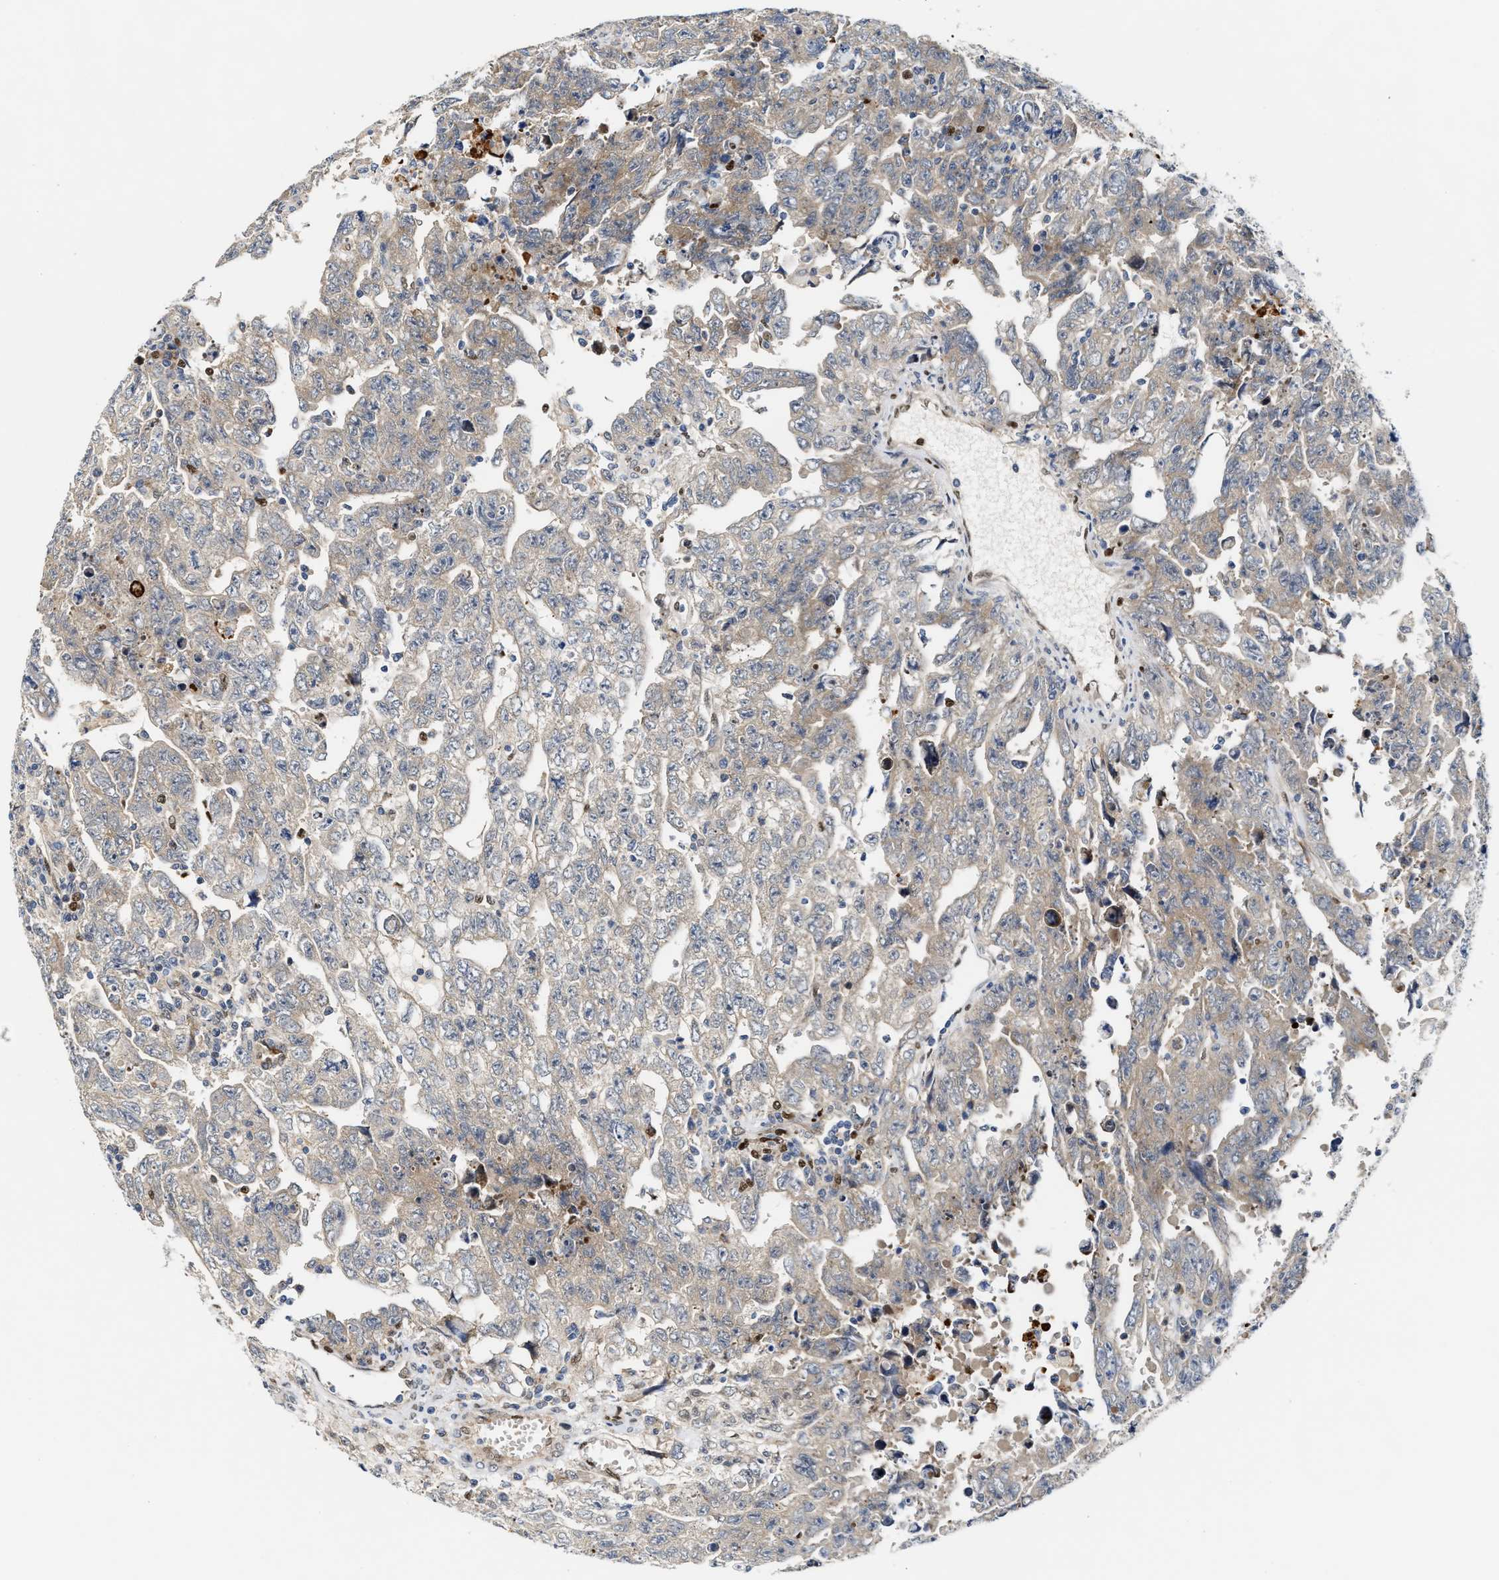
{"staining": {"intensity": "moderate", "quantity": "<25%", "location": "cytoplasmic/membranous"}, "tissue": "testis cancer", "cell_type": "Tumor cells", "image_type": "cancer", "snomed": [{"axis": "morphology", "description": "Carcinoma, Embryonal, NOS"}, {"axis": "topography", "description": "Testis"}], "caption": "Testis cancer (embryonal carcinoma) tissue reveals moderate cytoplasmic/membranous staining in approximately <25% of tumor cells, visualized by immunohistochemistry. Ihc stains the protein in brown and the nuclei are stained blue.", "gene": "TCF4", "patient": {"sex": "male", "age": 28}}